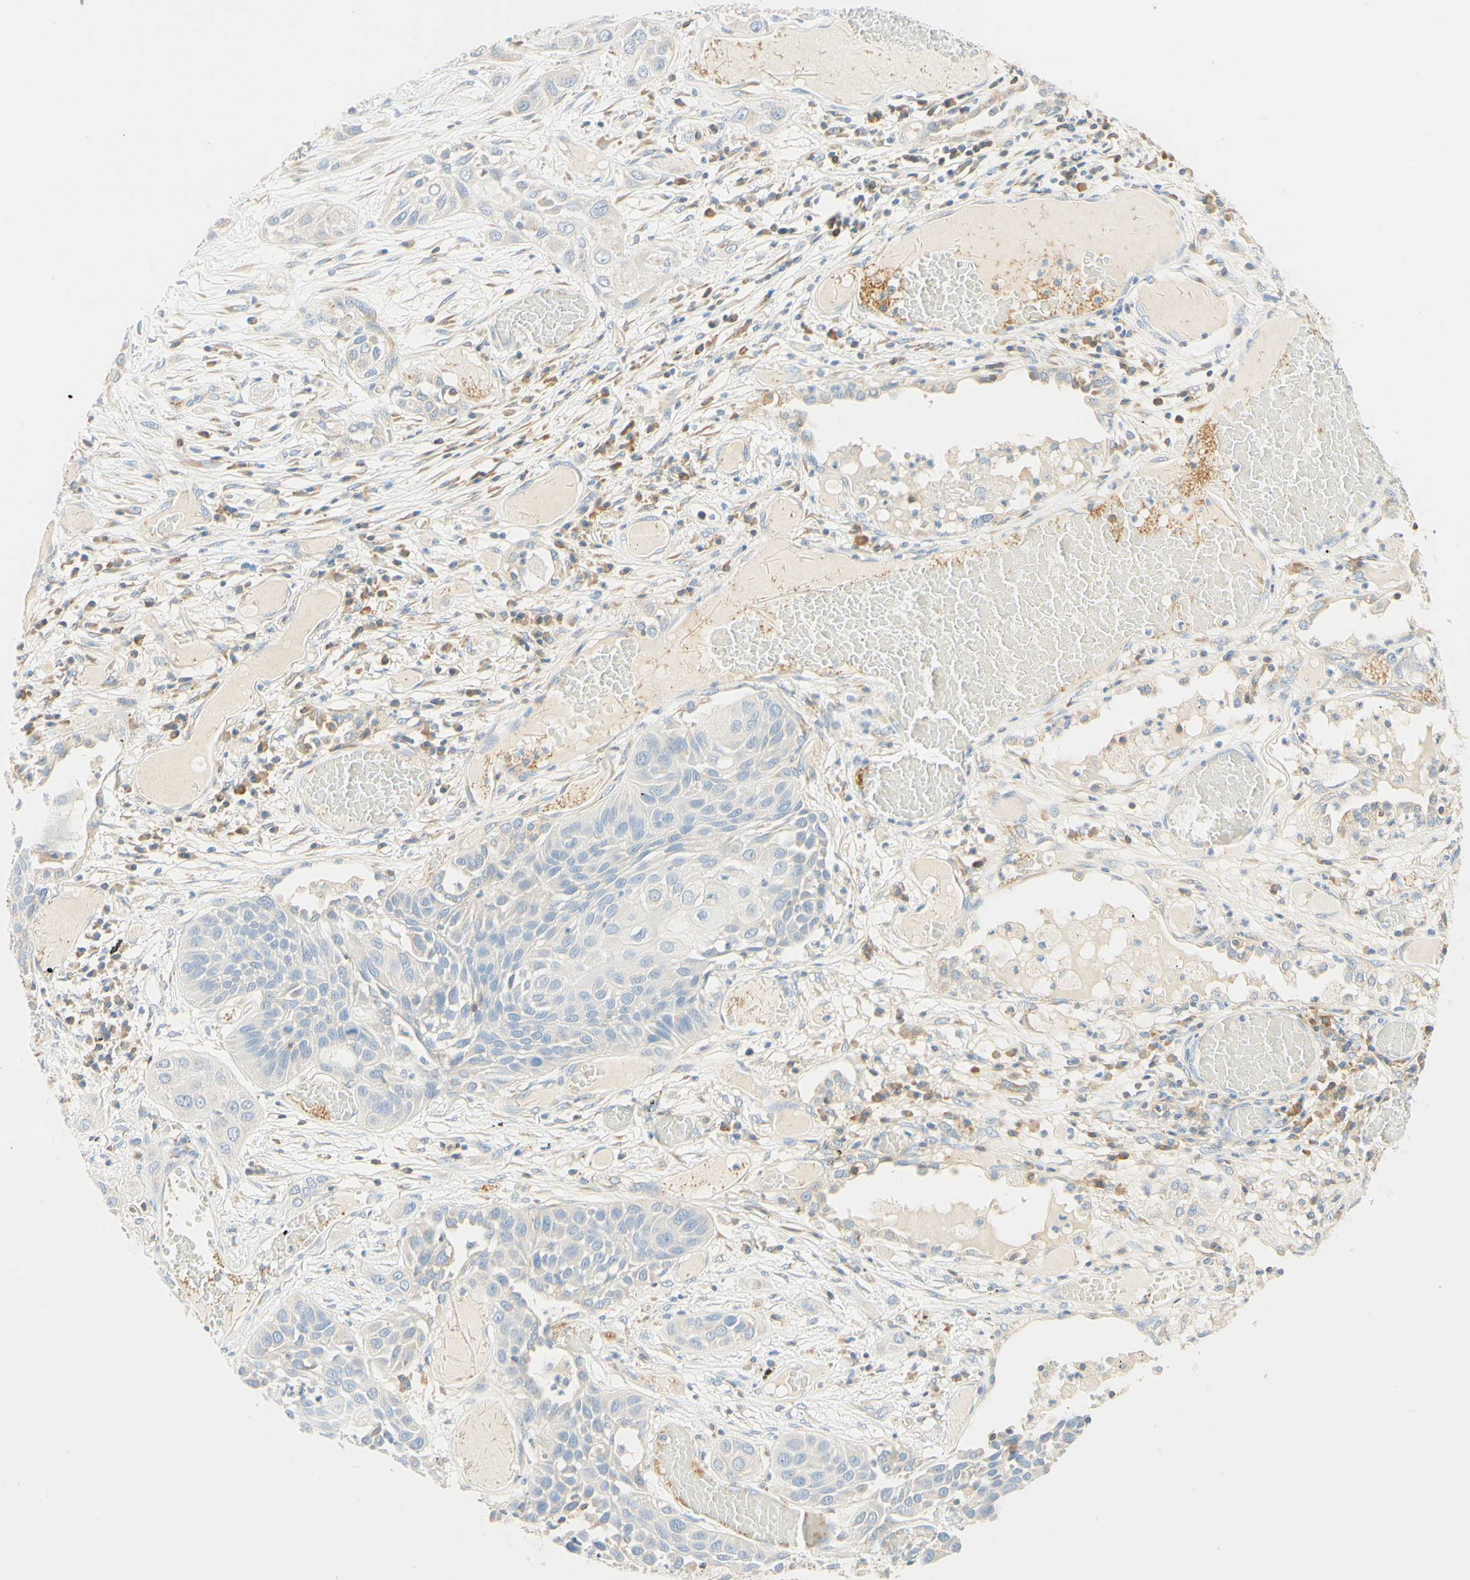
{"staining": {"intensity": "negative", "quantity": "none", "location": "none"}, "tissue": "lung cancer", "cell_type": "Tumor cells", "image_type": "cancer", "snomed": [{"axis": "morphology", "description": "Squamous cell carcinoma, NOS"}, {"axis": "topography", "description": "Lung"}], "caption": "Tumor cells are negative for brown protein staining in lung squamous cell carcinoma.", "gene": "LAT", "patient": {"sex": "male", "age": 71}}